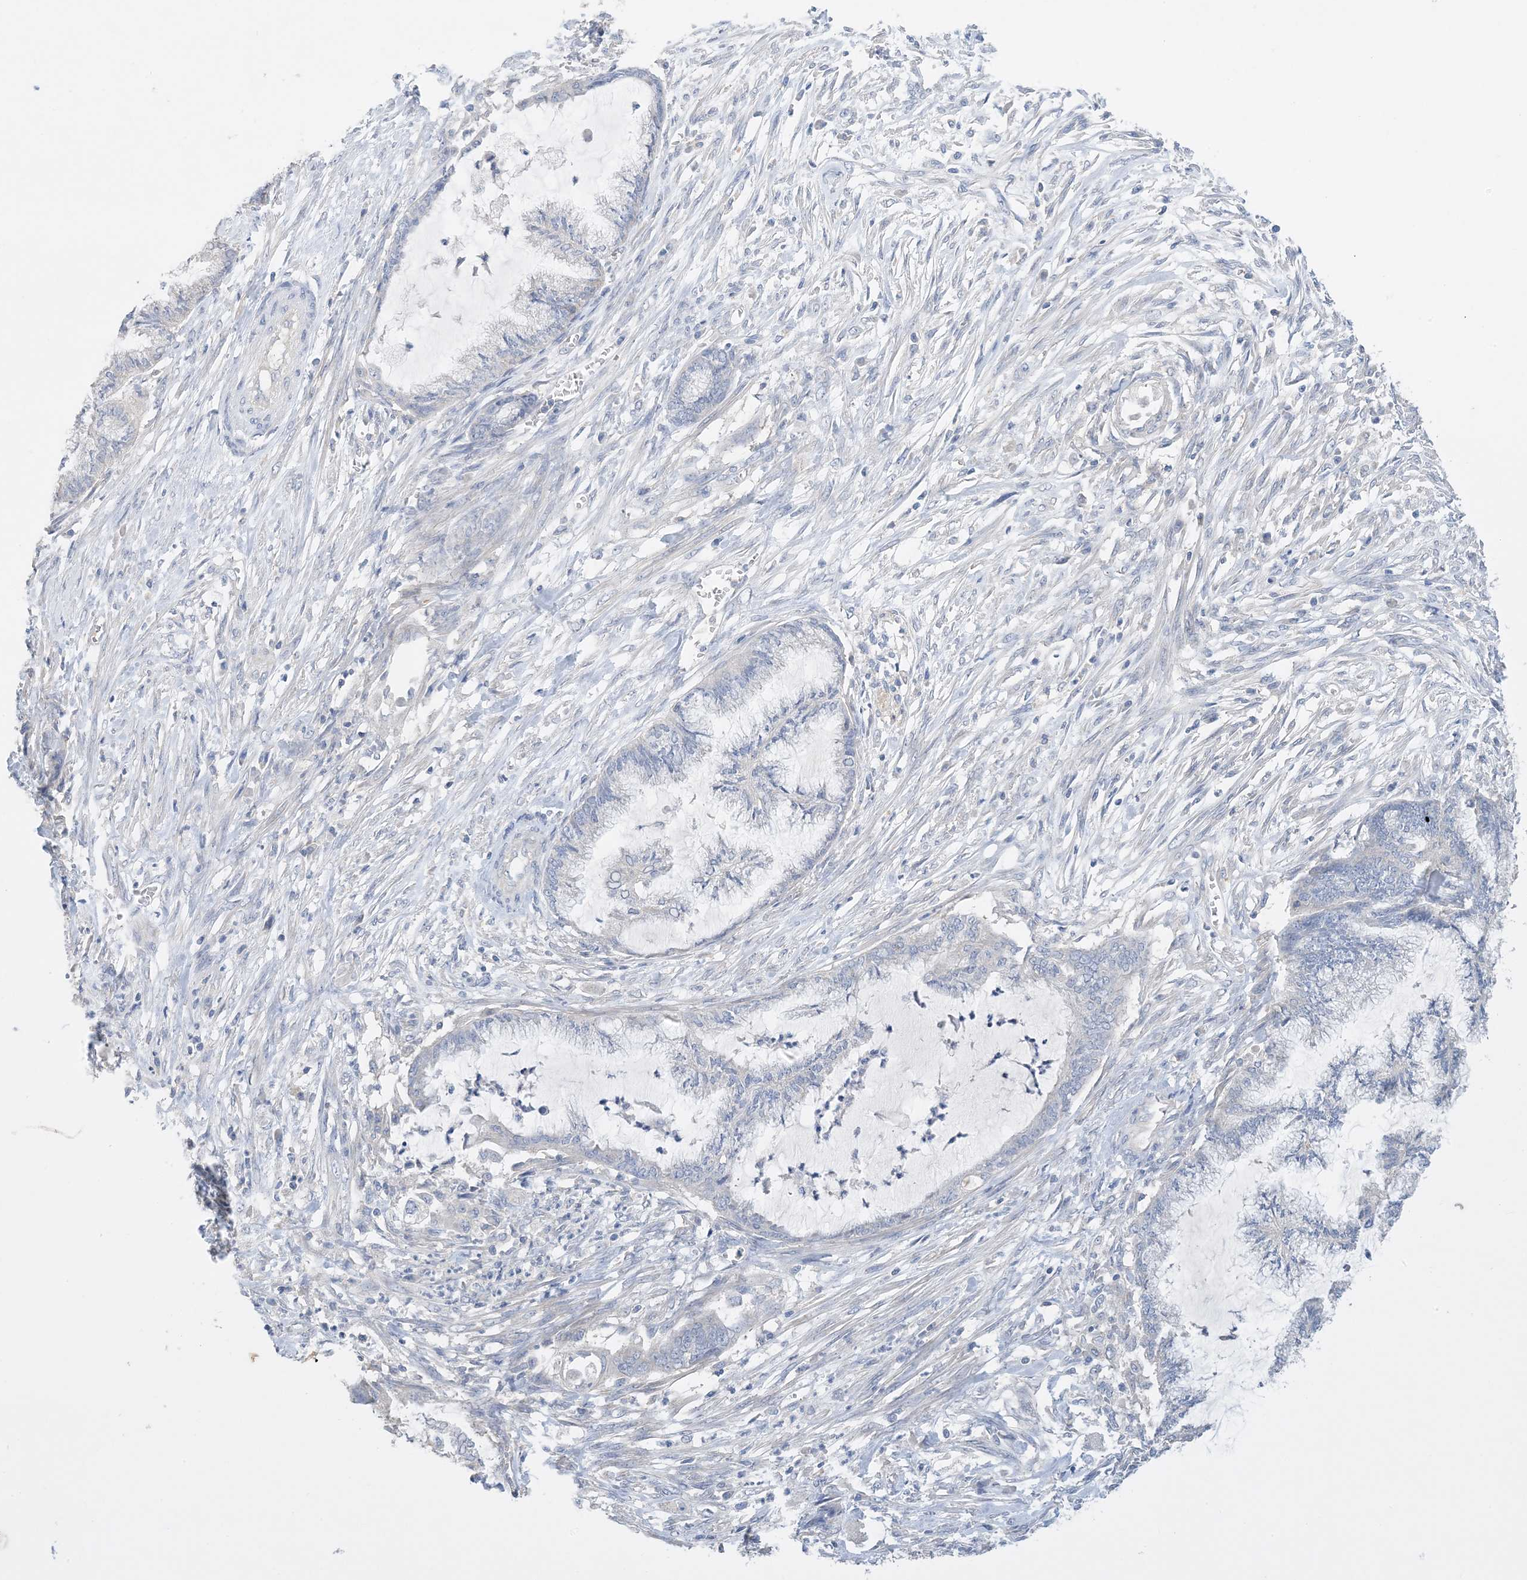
{"staining": {"intensity": "negative", "quantity": "none", "location": "none"}, "tissue": "endometrial cancer", "cell_type": "Tumor cells", "image_type": "cancer", "snomed": [{"axis": "morphology", "description": "Adenocarcinoma, NOS"}, {"axis": "topography", "description": "Endometrium"}], "caption": "Immunohistochemical staining of human endometrial cancer shows no significant expression in tumor cells. (DAB IHC with hematoxylin counter stain).", "gene": "KPRP", "patient": {"sex": "female", "age": 86}}